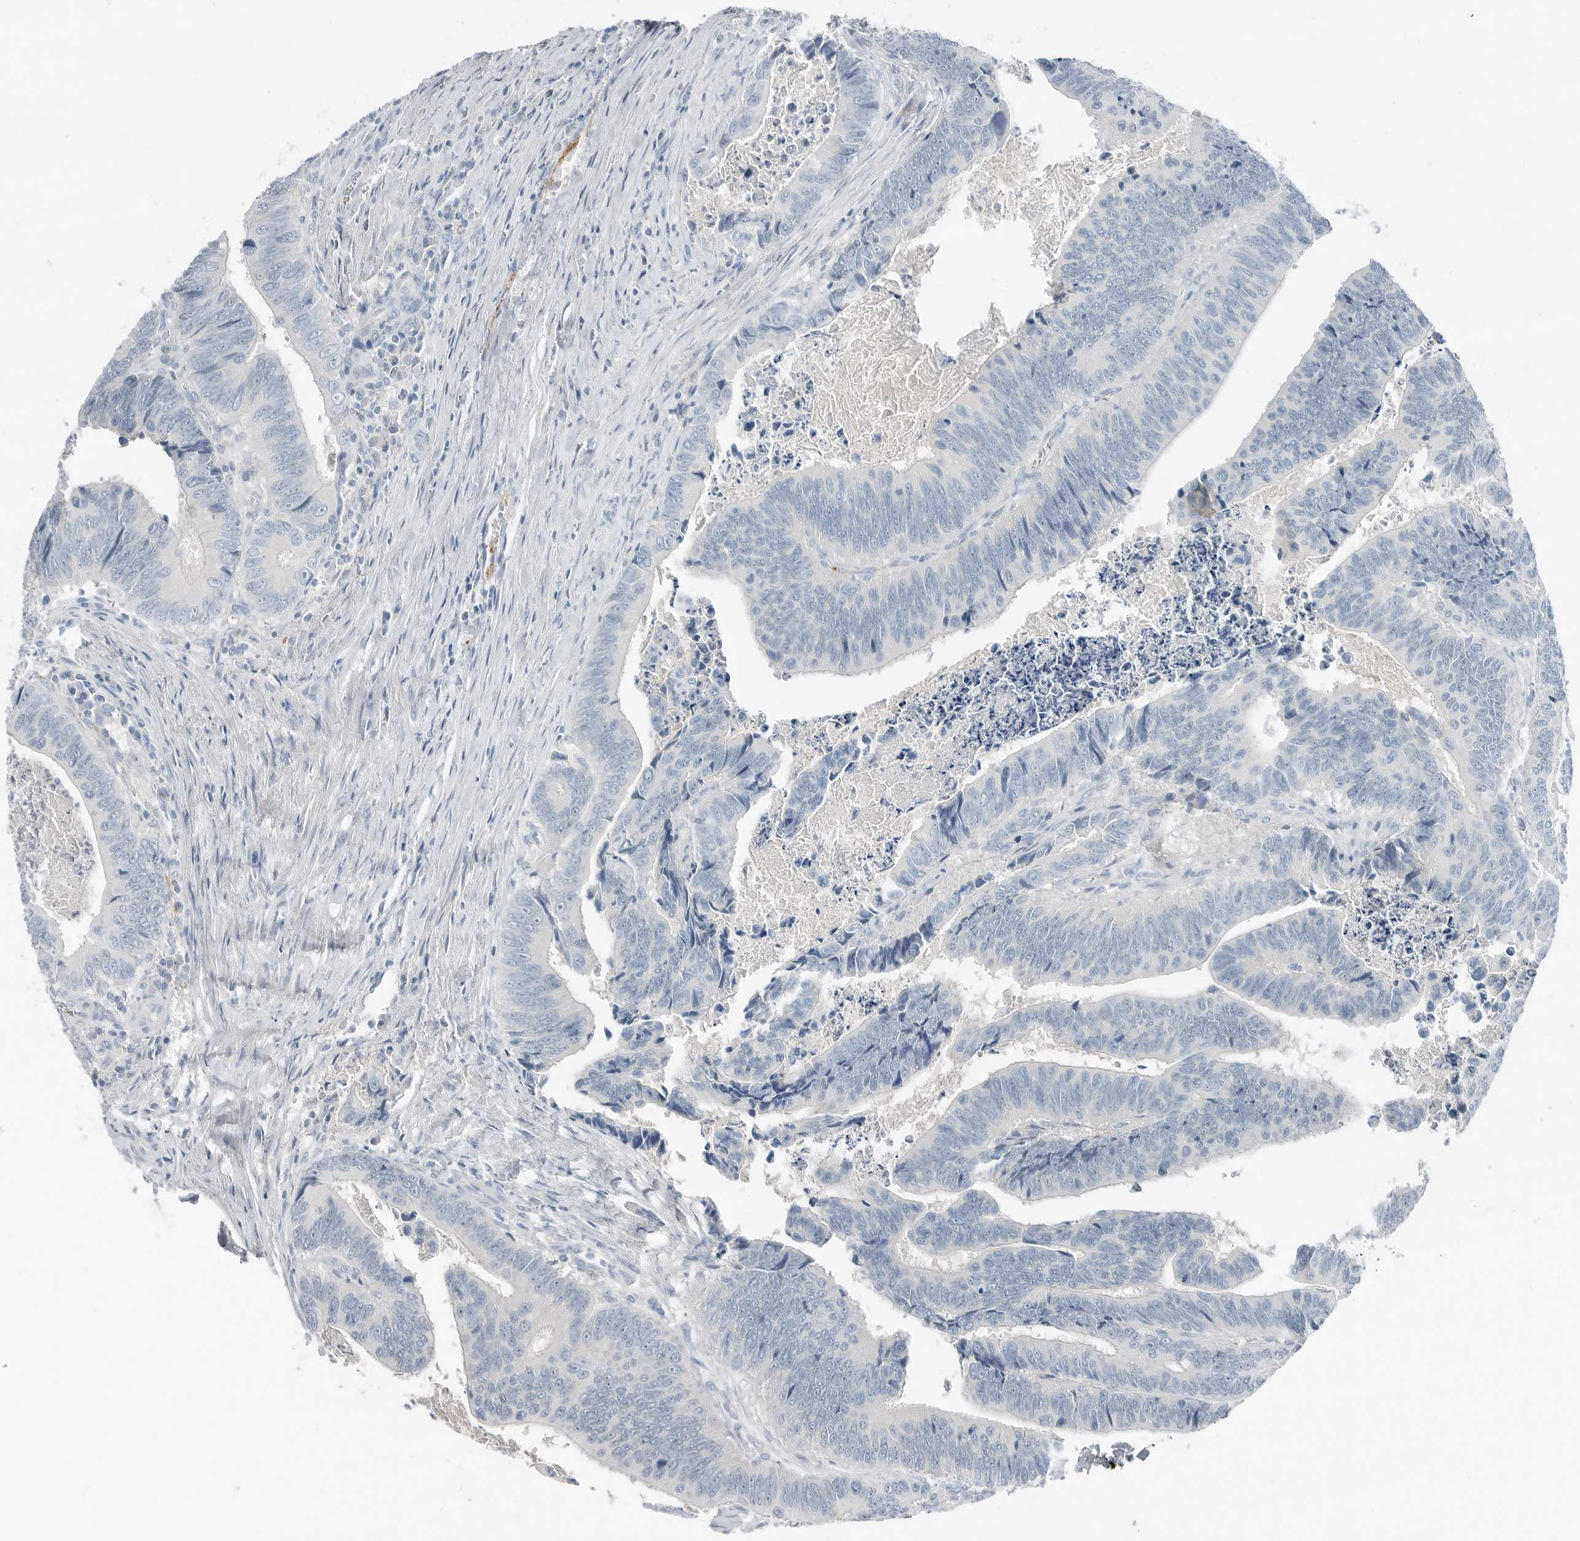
{"staining": {"intensity": "negative", "quantity": "none", "location": "none"}, "tissue": "colorectal cancer", "cell_type": "Tumor cells", "image_type": "cancer", "snomed": [{"axis": "morphology", "description": "Inflammation, NOS"}, {"axis": "morphology", "description": "Adenocarcinoma, NOS"}, {"axis": "topography", "description": "Colon"}], "caption": "Immunohistochemistry of human colorectal cancer (adenocarcinoma) shows no staining in tumor cells.", "gene": "SERPINB7", "patient": {"sex": "male", "age": 72}}